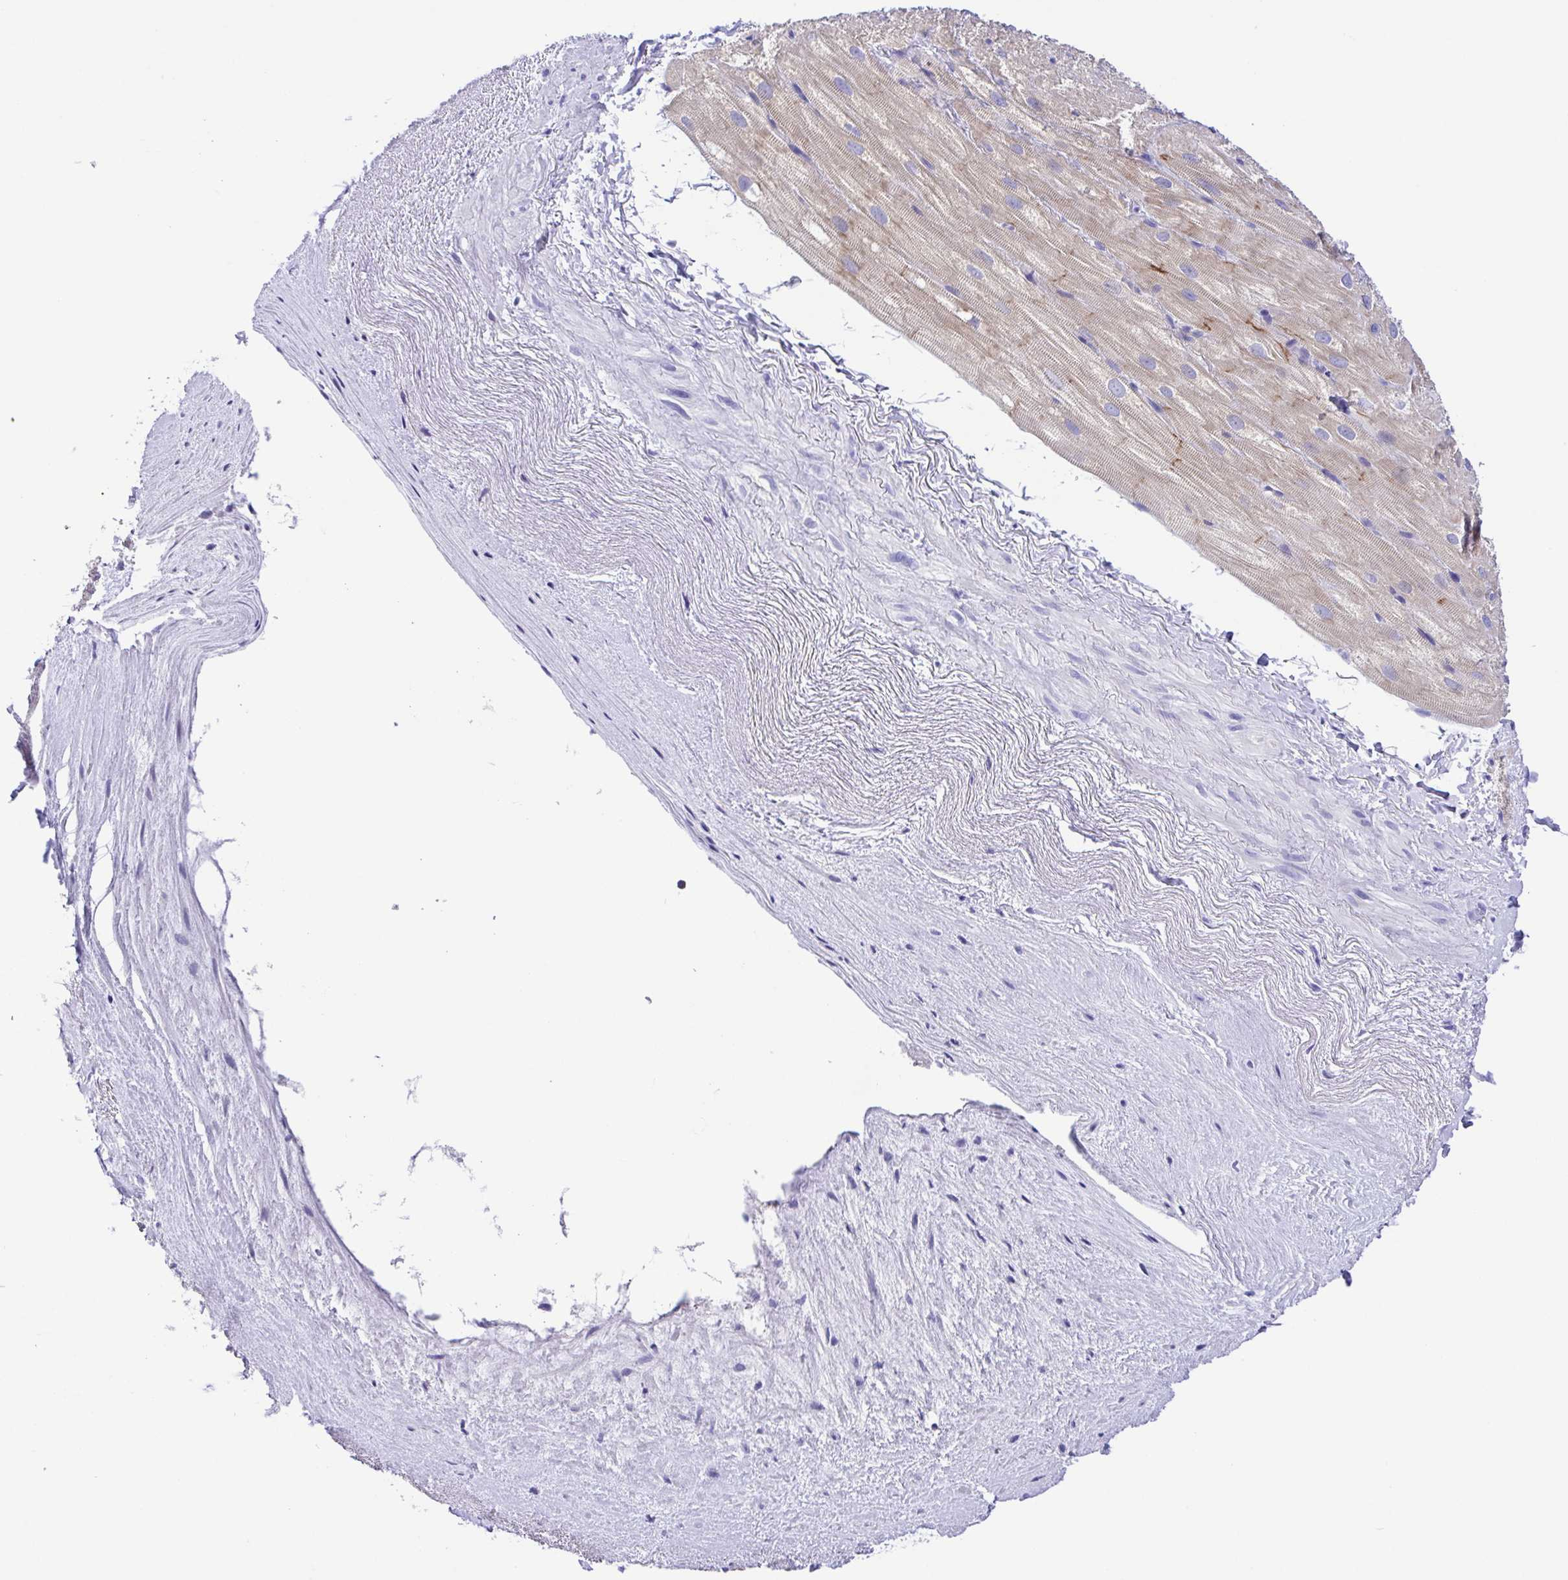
{"staining": {"intensity": "moderate", "quantity": "25%-75%", "location": "cytoplasmic/membranous"}, "tissue": "heart muscle", "cell_type": "Cardiomyocytes", "image_type": "normal", "snomed": [{"axis": "morphology", "description": "Normal tissue, NOS"}, {"axis": "topography", "description": "Heart"}], "caption": "Immunohistochemical staining of unremarkable human heart muscle reveals medium levels of moderate cytoplasmic/membranous staining in approximately 25%-75% of cardiomyocytes. (DAB IHC, brown staining for protein, blue staining for nuclei).", "gene": "CD72", "patient": {"sex": "male", "age": 62}}